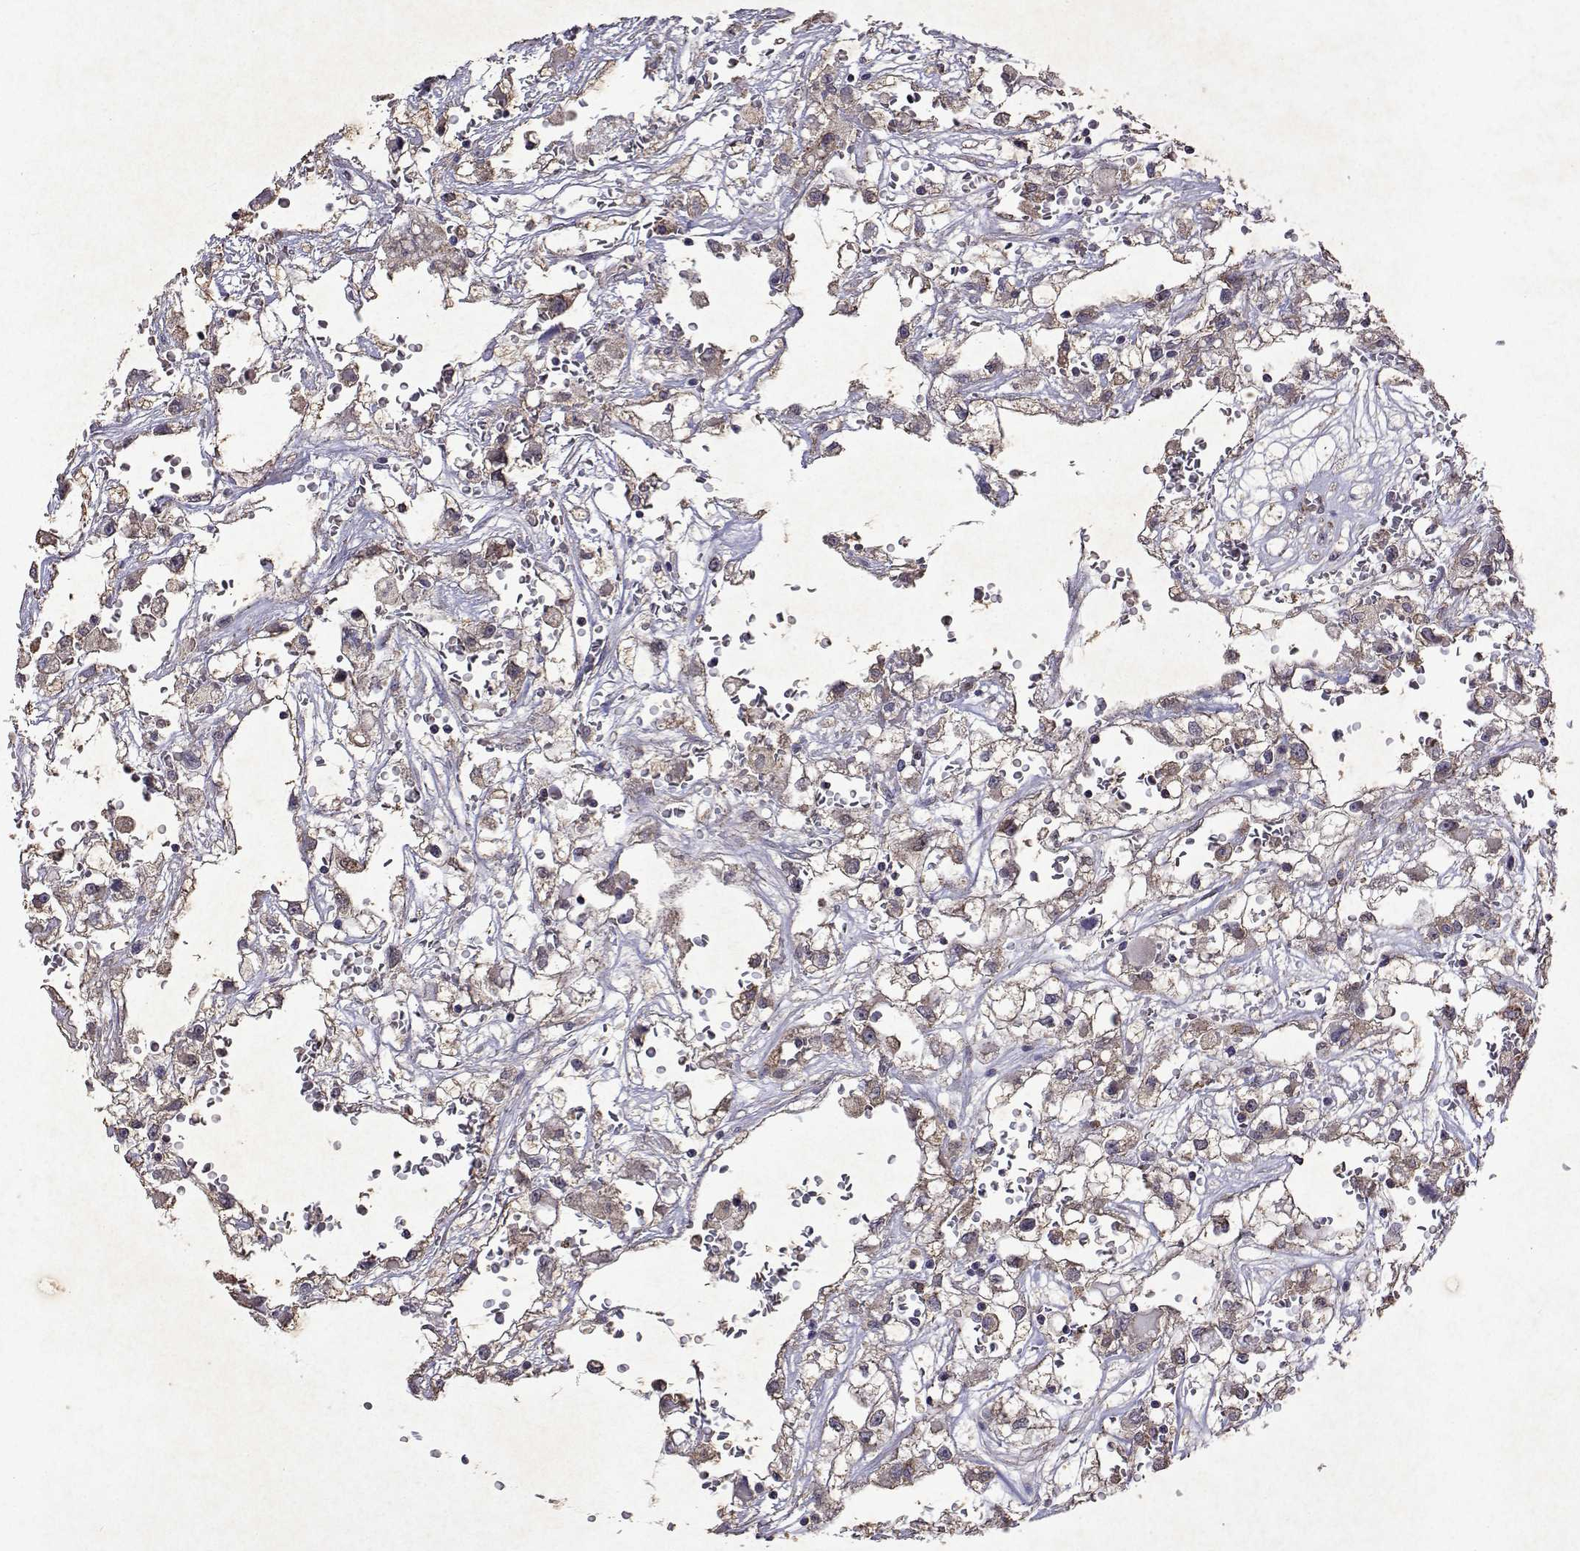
{"staining": {"intensity": "negative", "quantity": "none", "location": "none"}, "tissue": "renal cancer", "cell_type": "Tumor cells", "image_type": "cancer", "snomed": [{"axis": "morphology", "description": "Adenocarcinoma, NOS"}, {"axis": "topography", "description": "Kidney"}], "caption": "DAB immunohistochemical staining of human adenocarcinoma (renal) demonstrates no significant staining in tumor cells.", "gene": "TARBP2", "patient": {"sex": "male", "age": 59}}